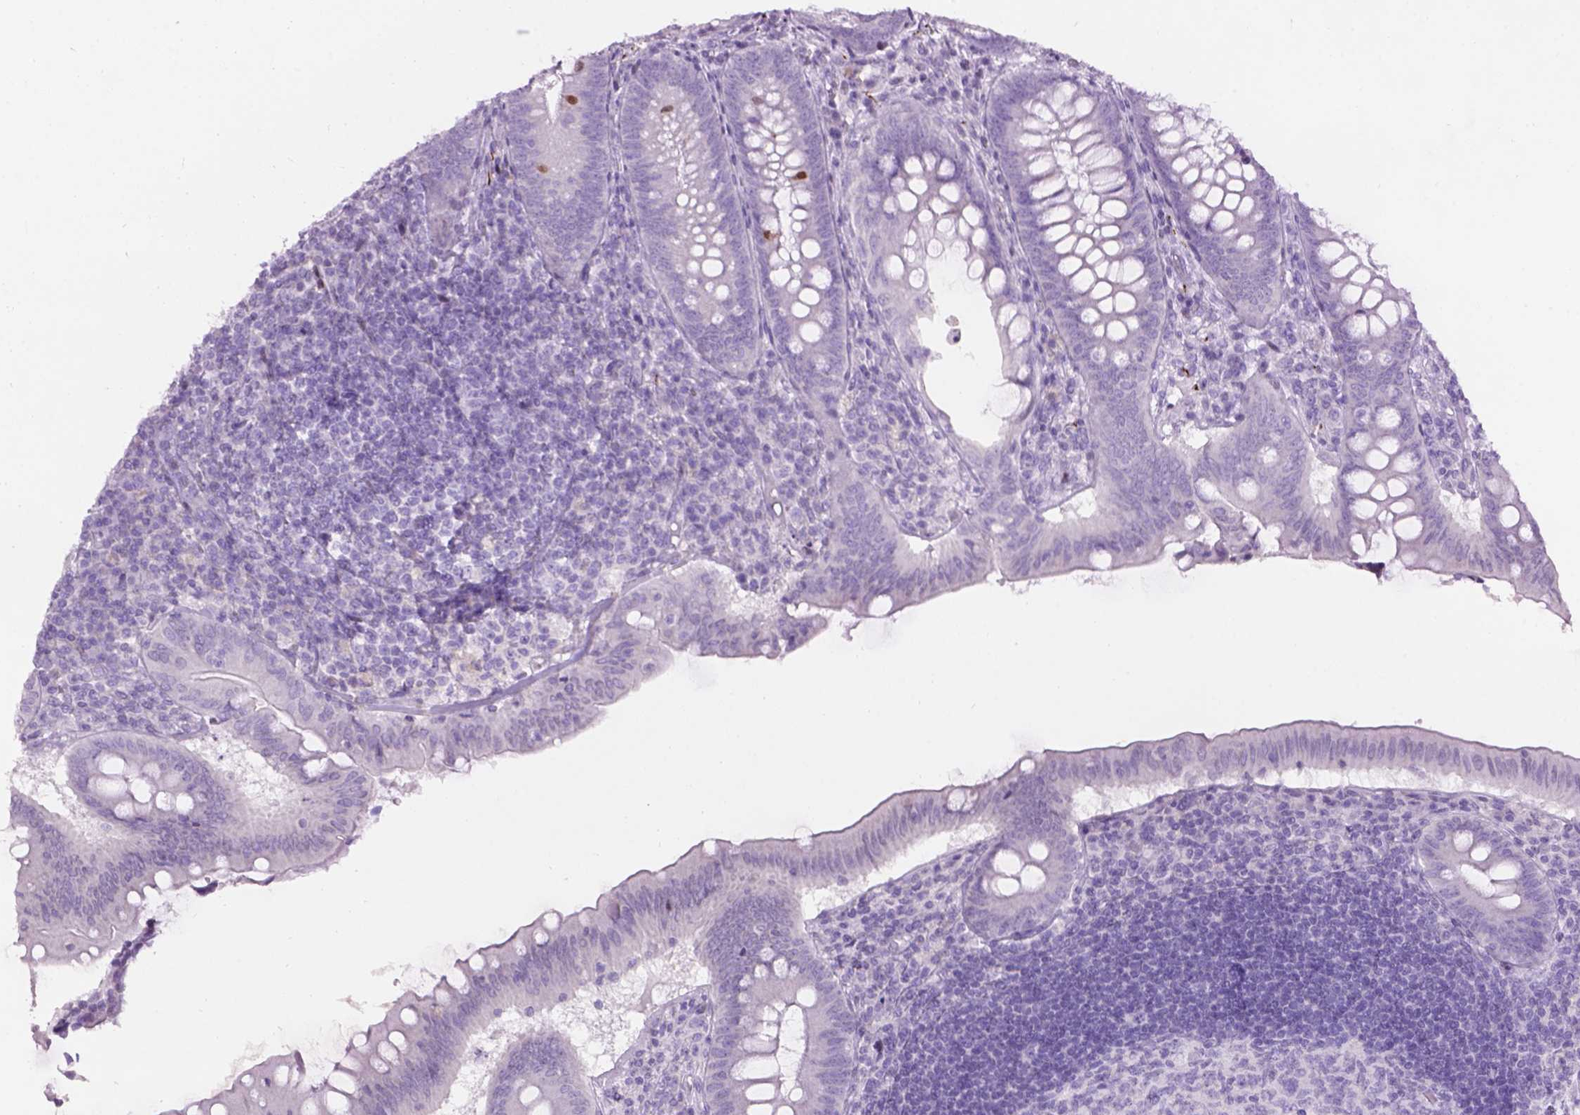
{"staining": {"intensity": "moderate", "quantity": "<25%", "location": "nuclear"}, "tissue": "appendix", "cell_type": "Glandular cells", "image_type": "normal", "snomed": [{"axis": "morphology", "description": "Normal tissue, NOS"}, {"axis": "morphology", "description": "Inflammation, NOS"}, {"axis": "topography", "description": "Appendix"}], "caption": "High-magnification brightfield microscopy of benign appendix stained with DAB (brown) and counterstained with hematoxylin (blue). glandular cells exhibit moderate nuclear staining is appreciated in approximately<25% of cells.", "gene": "TH", "patient": {"sex": "male", "age": 16}}